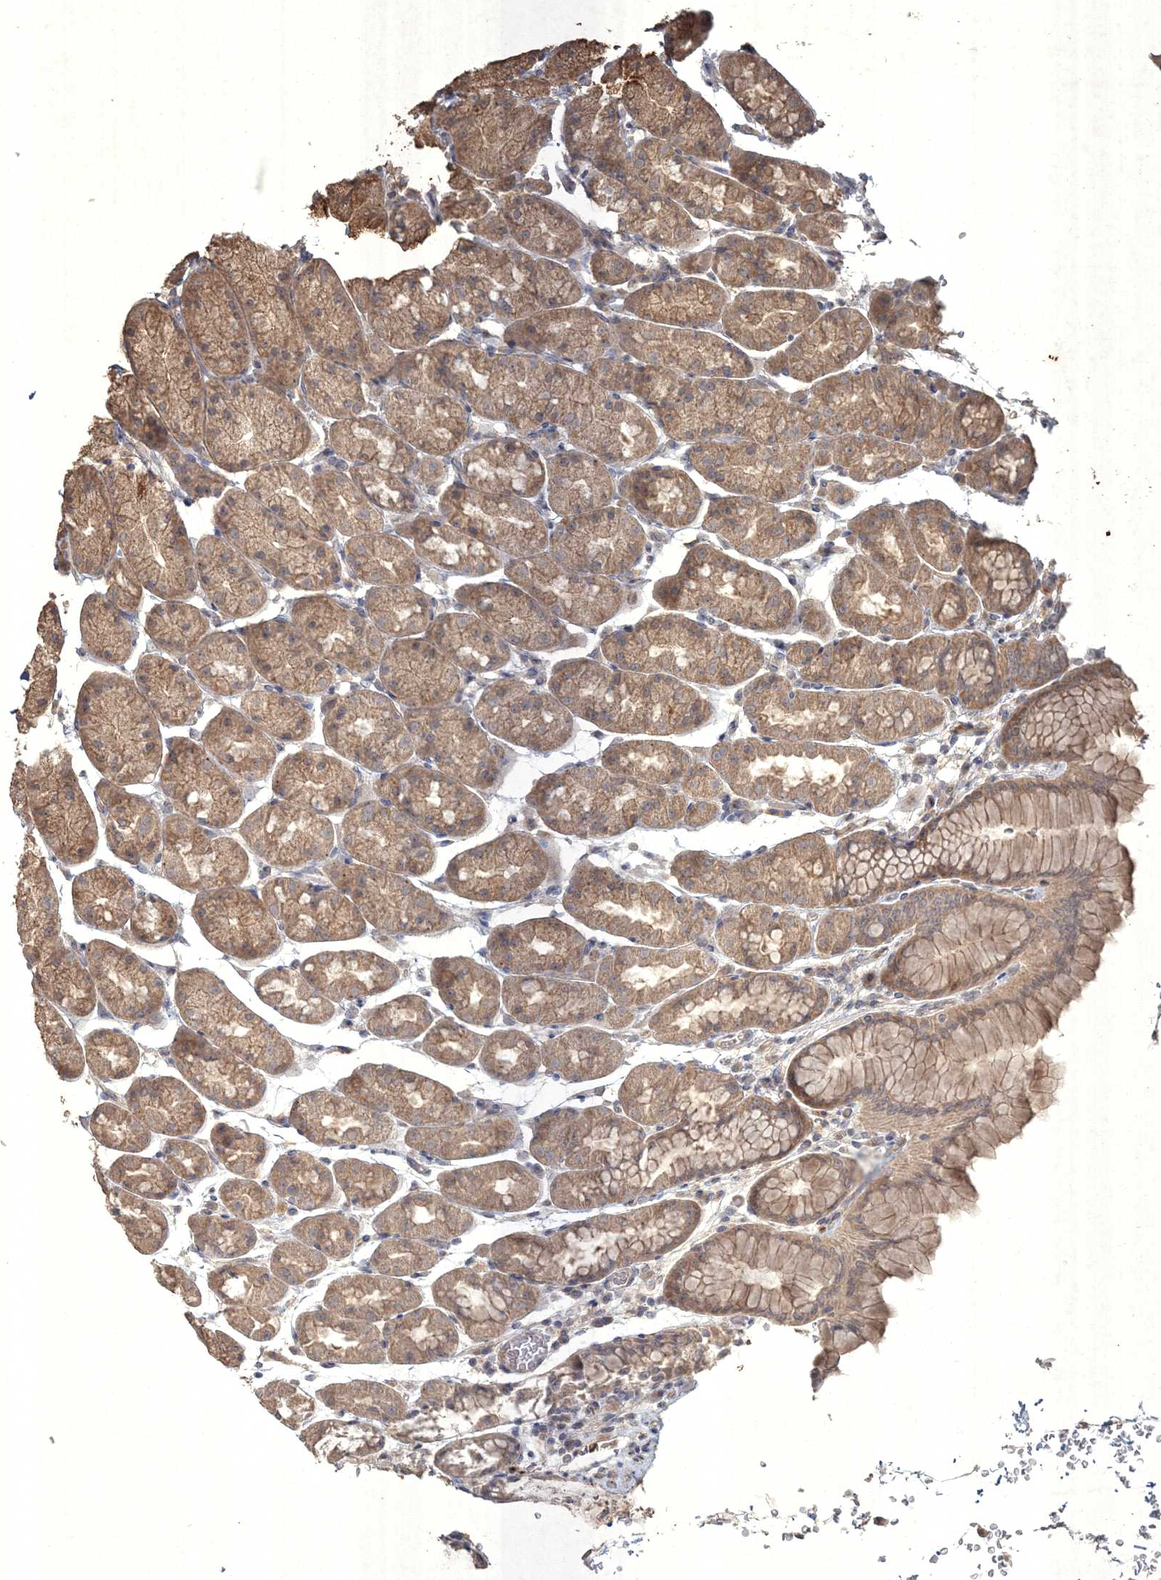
{"staining": {"intensity": "weak", "quantity": ">75%", "location": "cytoplasmic/membranous"}, "tissue": "stomach", "cell_type": "Glandular cells", "image_type": "normal", "snomed": [{"axis": "morphology", "description": "Normal tissue, NOS"}, {"axis": "topography", "description": "Stomach"}], "caption": "High-magnification brightfield microscopy of unremarkable stomach stained with DAB (3,3'-diaminobenzidine) (brown) and counterstained with hematoxylin (blue). glandular cells exhibit weak cytoplasmic/membranous staining is appreciated in approximately>75% of cells. Nuclei are stained in blue.", "gene": "SPRY1", "patient": {"sex": "male", "age": 42}}